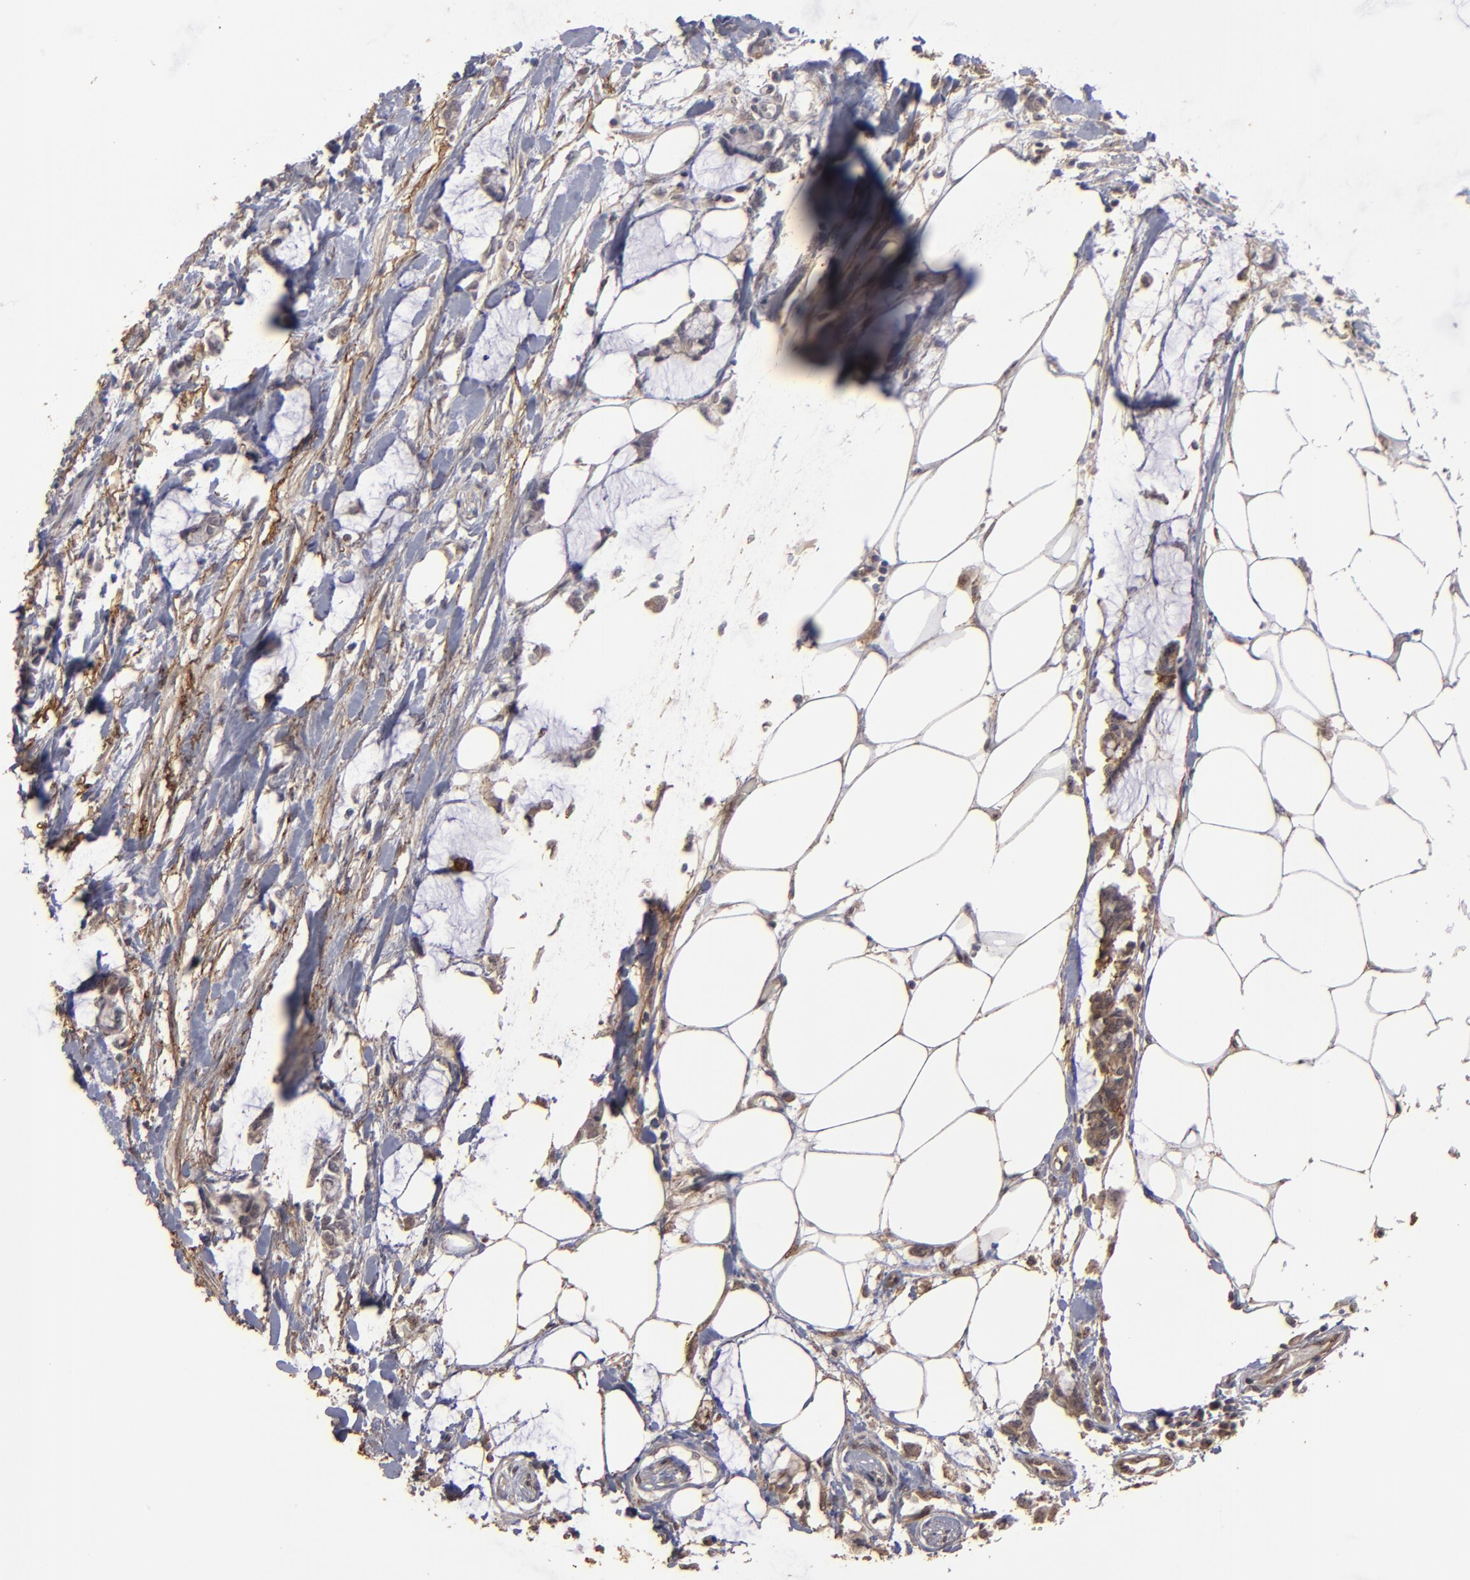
{"staining": {"intensity": "moderate", "quantity": "25%-75%", "location": "cytoplasmic/membranous"}, "tissue": "colorectal cancer", "cell_type": "Tumor cells", "image_type": "cancer", "snomed": [{"axis": "morphology", "description": "Normal tissue, NOS"}, {"axis": "morphology", "description": "Adenocarcinoma, NOS"}, {"axis": "topography", "description": "Colon"}, {"axis": "topography", "description": "Peripheral nerve tissue"}], "caption": "This micrograph reveals IHC staining of human colorectal cancer, with medium moderate cytoplasmic/membranous expression in approximately 25%-75% of tumor cells.", "gene": "CD55", "patient": {"sex": "male", "age": 14}}